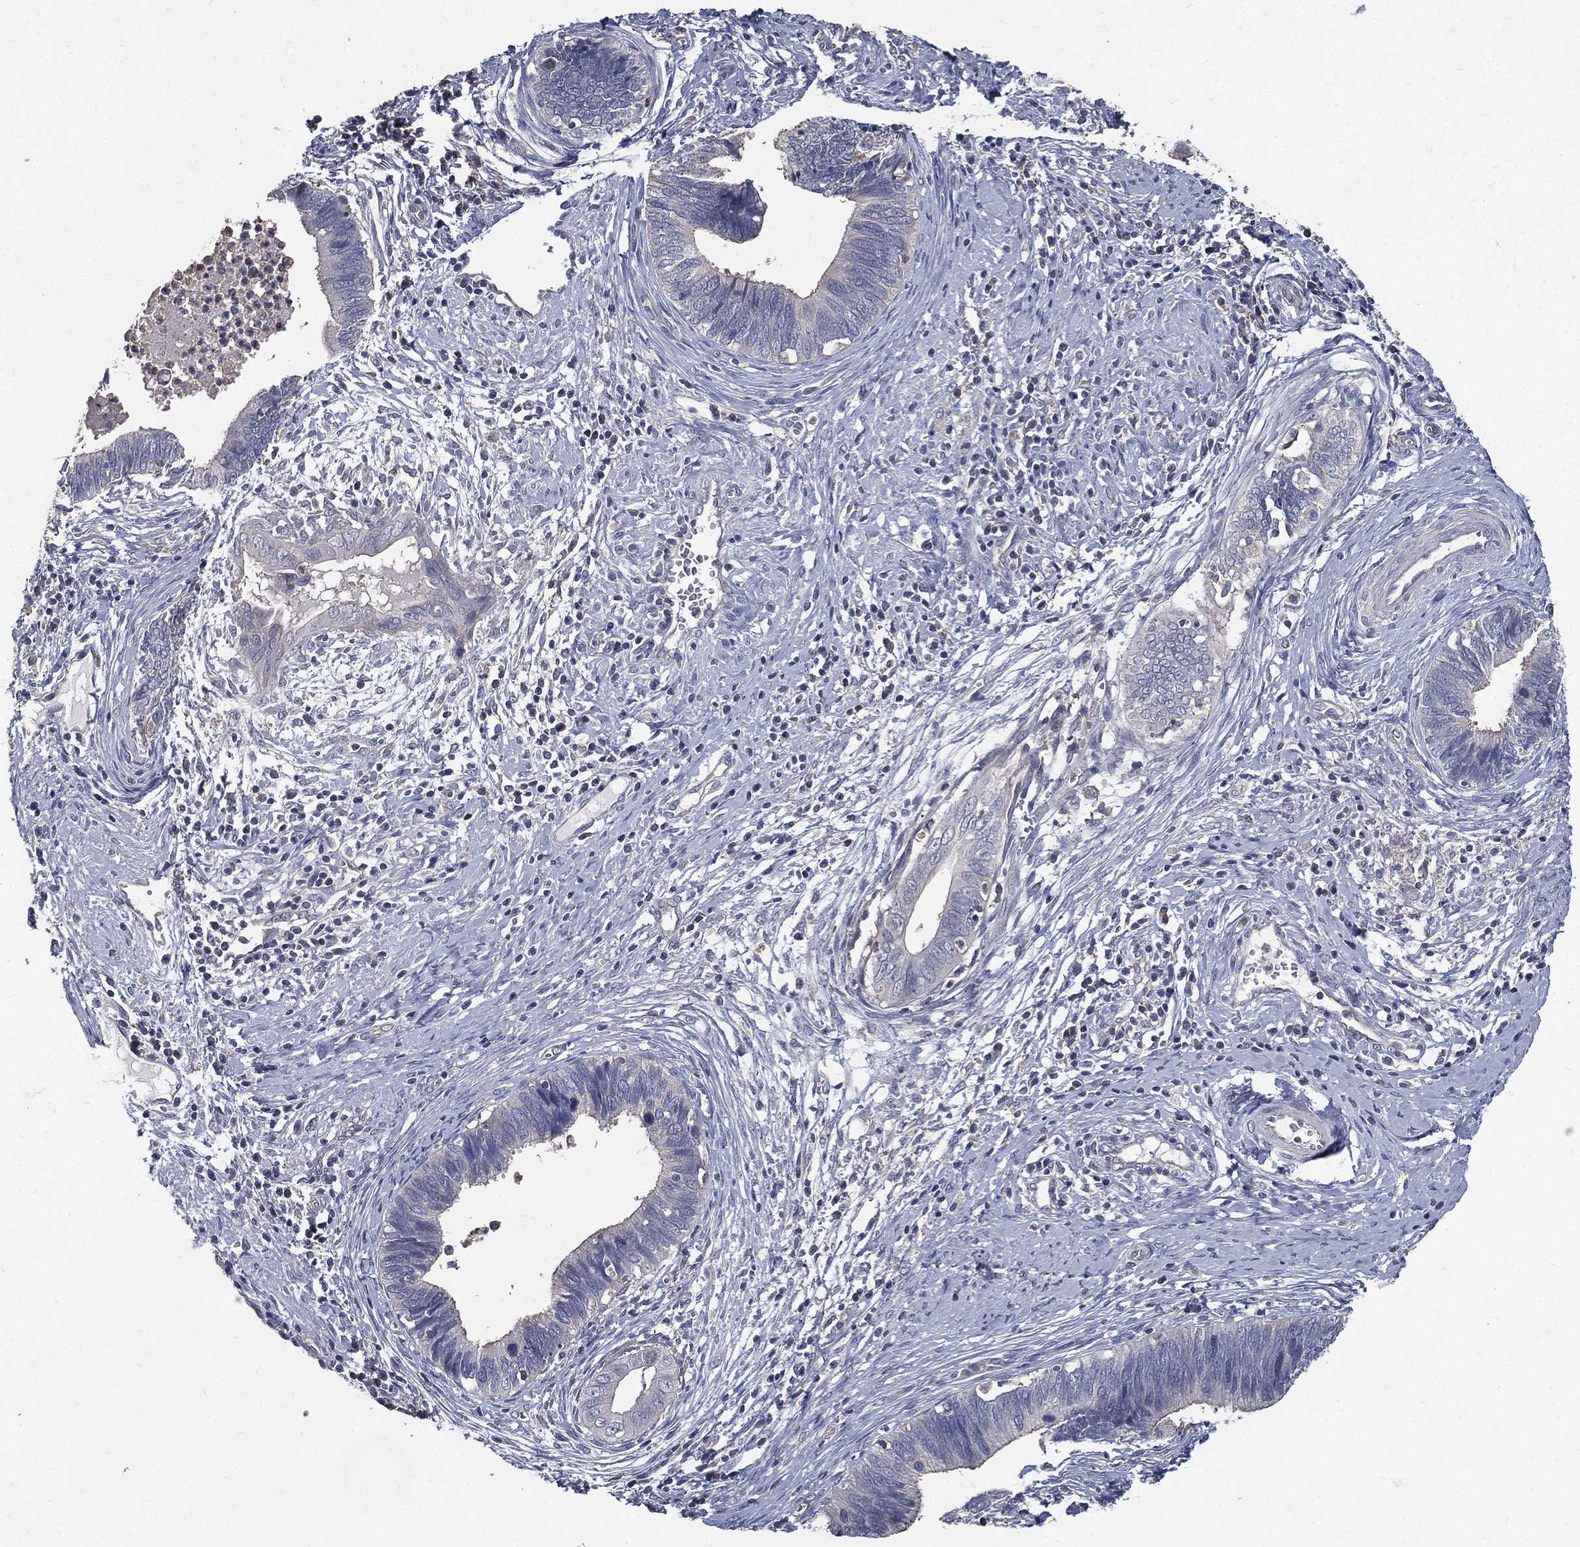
{"staining": {"intensity": "negative", "quantity": "none", "location": "none"}, "tissue": "cervical cancer", "cell_type": "Tumor cells", "image_type": "cancer", "snomed": [{"axis": "morphology", "description": "Adenocarcinoma, NOS"}, {"axis": "topography", "description": "Cervix"}], "caption": "An immunohistochemistry (IHC) photomicrograph of adenocarcinoma (cervical) is shown. There is no staining in tumor cells of adenocarcinoma (cervical).", "gene": "SERPINB2", "patient": {"sex": "female", "age": 42}}